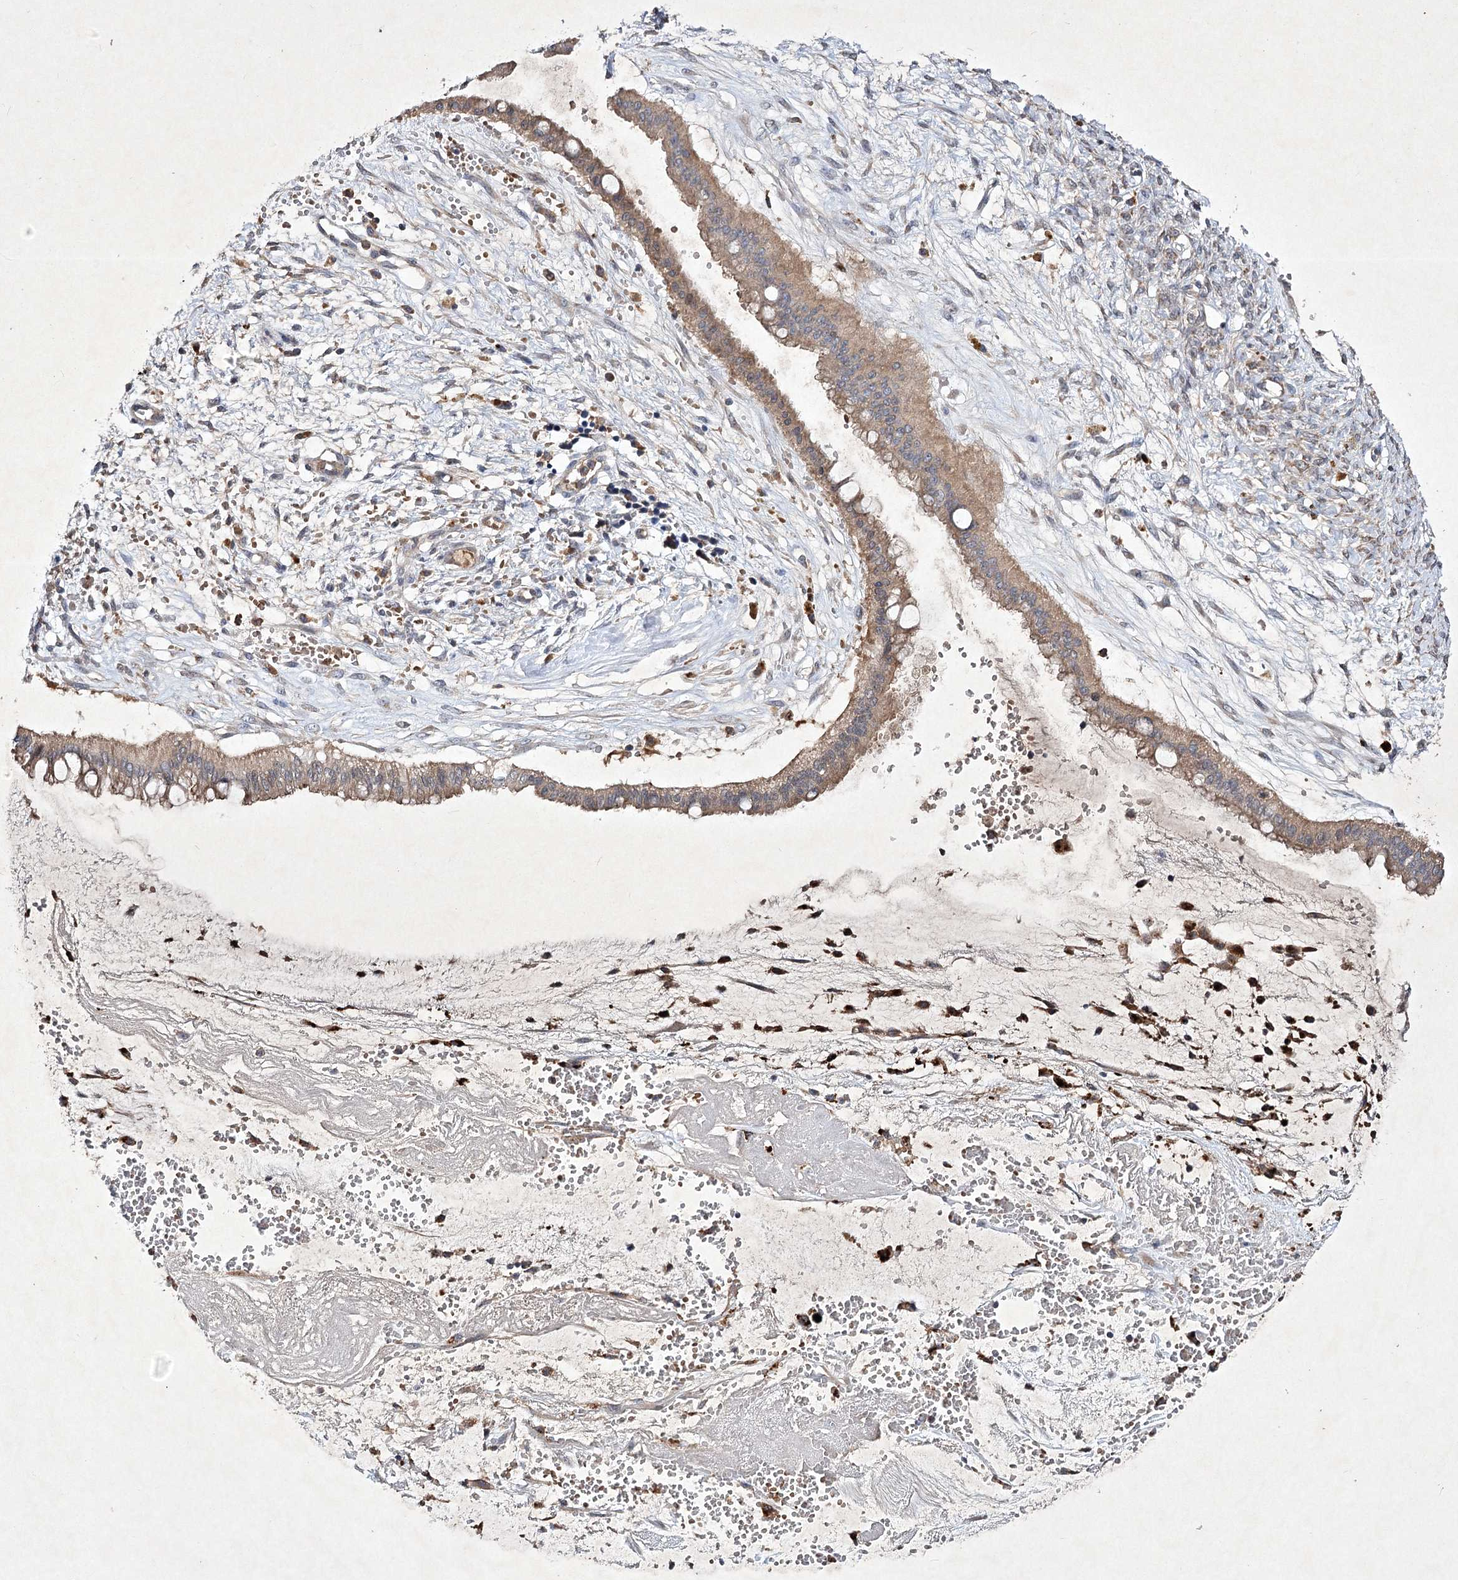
{"staining": {"intensity": "weak", "quantity": ">75%", "location": "cytoplasmic/membranous"}, "tissue": "ovarian cancer", "cell_type": "Tumor cells", "image_type": "cancer", "snomed": [{"axis": "morphology", "description": "Cystadenocarcinoma, mucinous, NOS"}, {"axis": "topography", "description": "Ovary"}], "caption": "This micrograph shows IHC staining of mucinous cystadenocarcinoma (ovarian), with low weak cytoplasmic/membranous staining in approximately >75% of tumor cells.", "gene": "PYROXD2", "patient": {"sex": "female", "age": 73}}